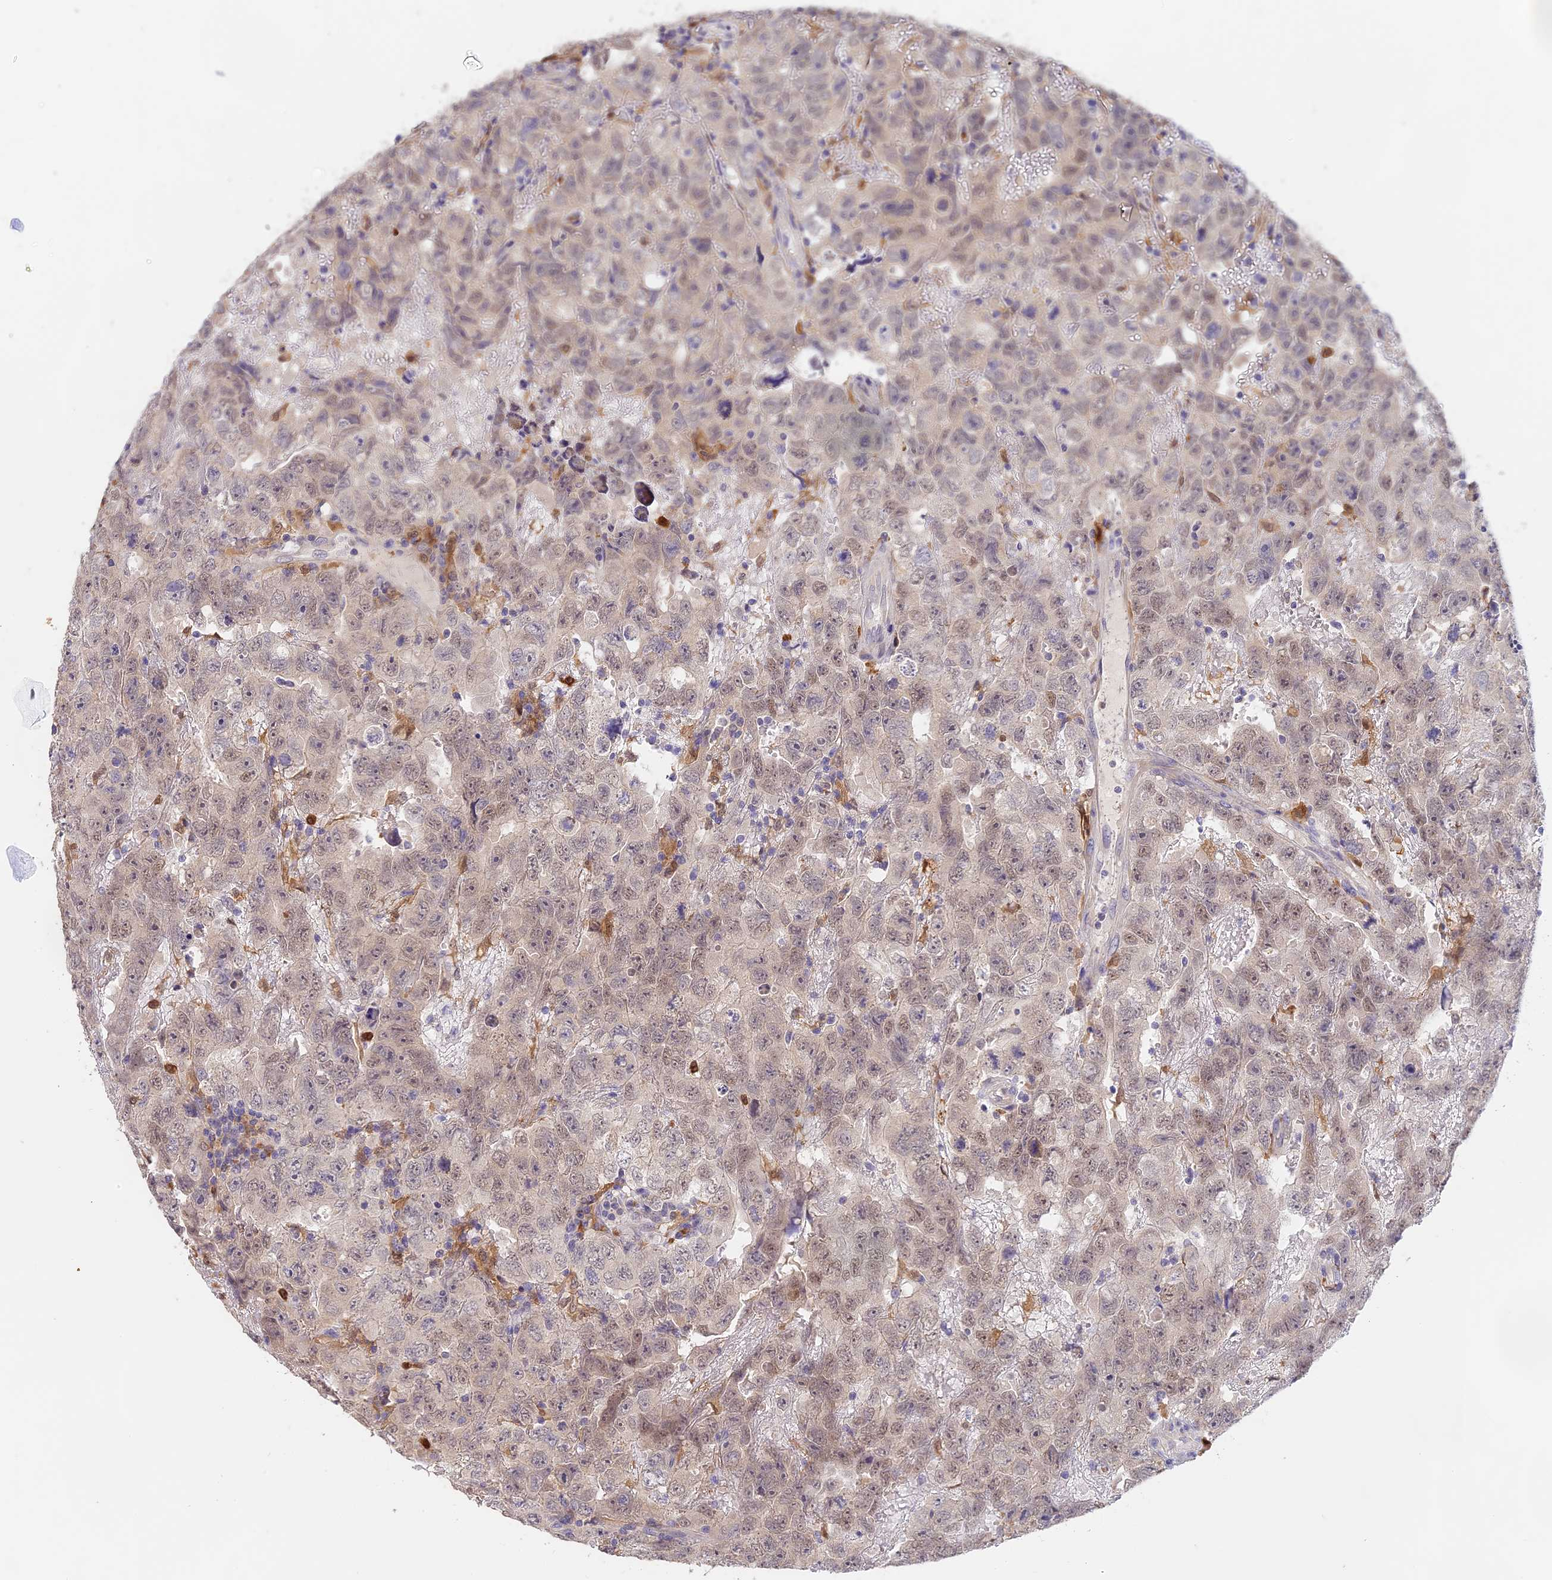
{"staining": {"intensity": "negative", "quantity": "none", "location": "none"}, "tissue": "testis cancer", "cell_type": "Tumor cells", "image_type": "cancer", "snomed": [{"axis": "morphology", "description": "Carcinoma, Embryonal, NOS"}, {"axis": "topography", "description": "Testis"}], "caption": "This is an immunohistochemistry micrograph of human testis cancer (embryonal carcinoma). There is no positivity in tumor cells.", "gene": "NCF4", "patient": {"sex": "male", "age": 45}}